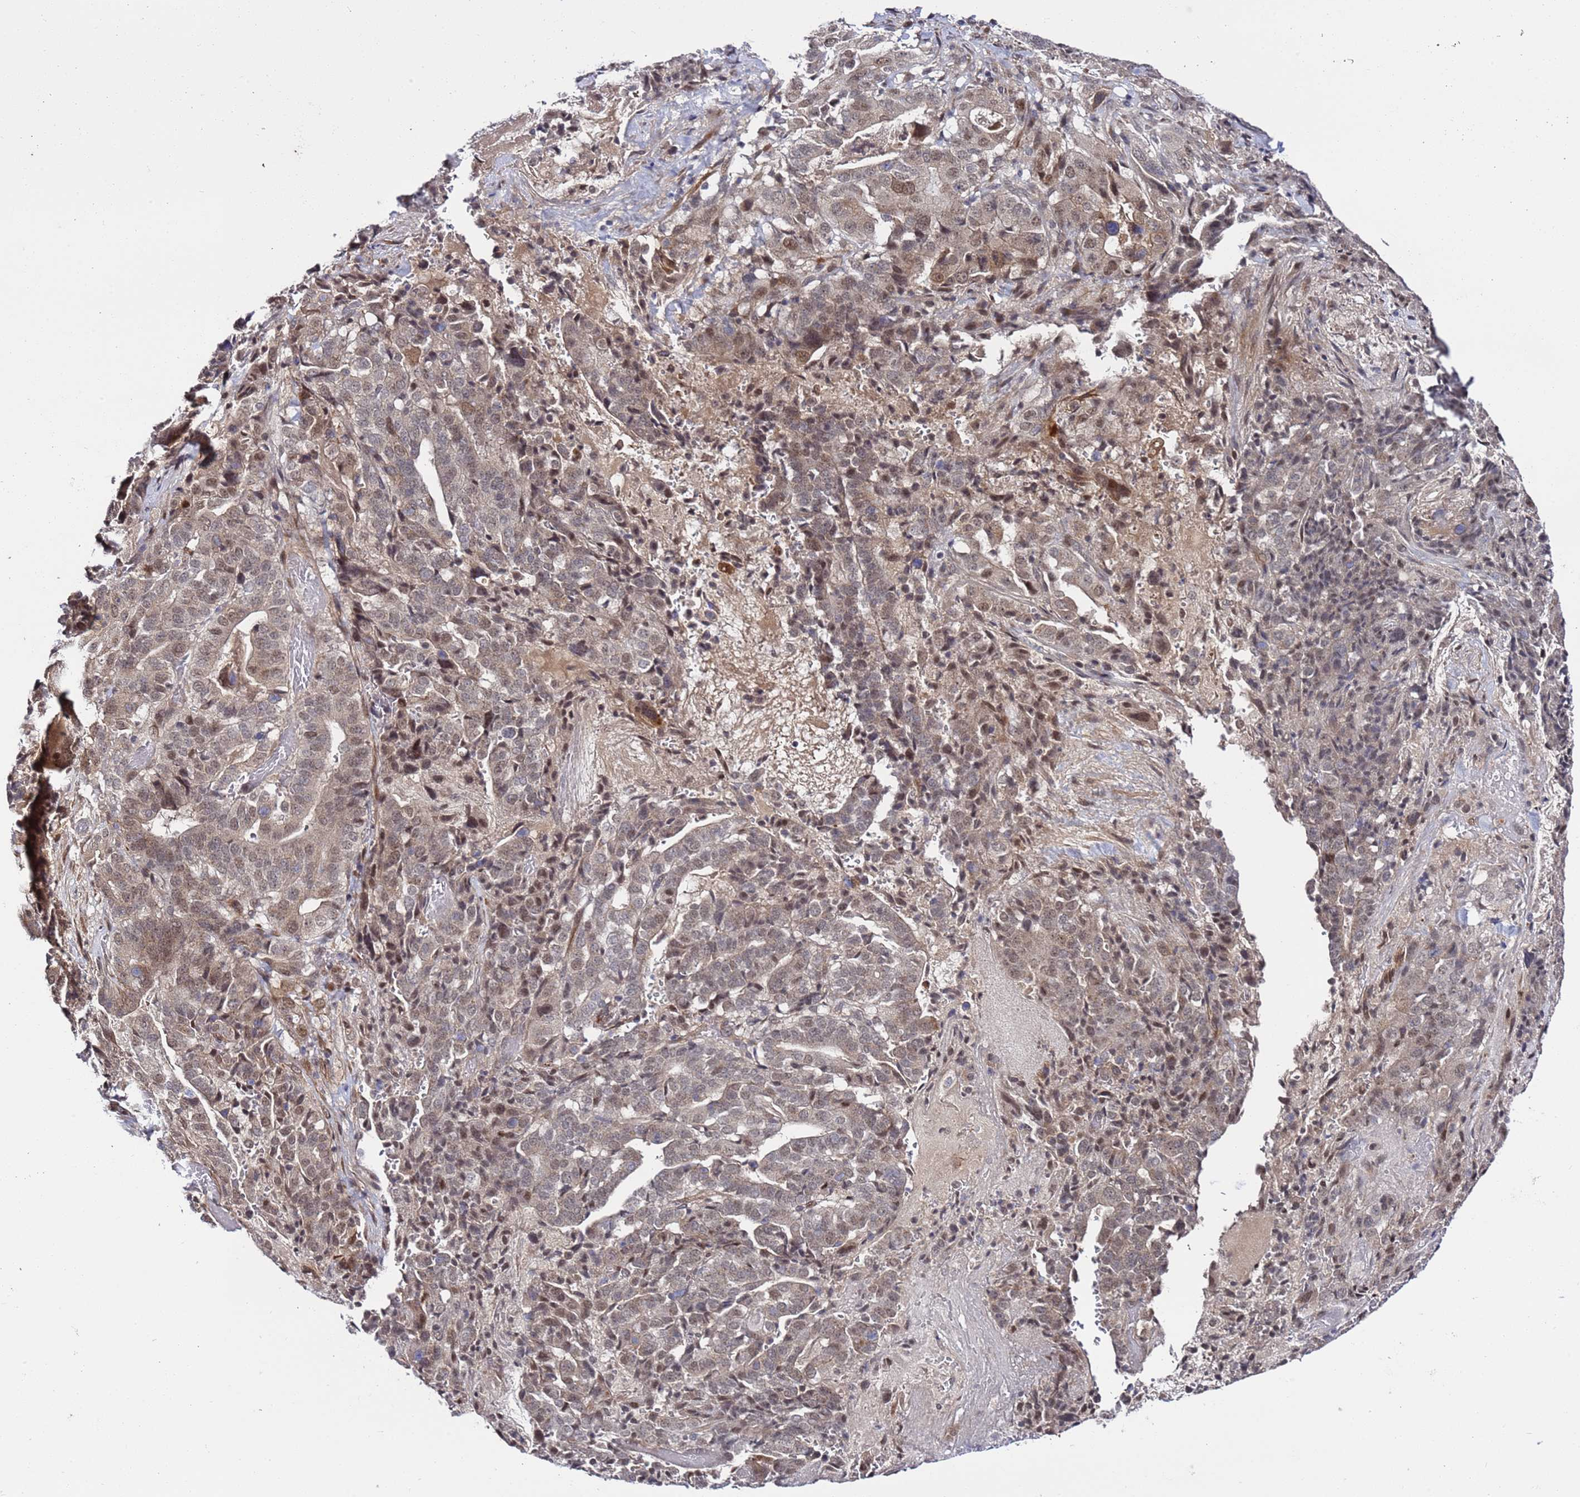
{"staining": {"intensity": "weak", "quantity": ">75%", "location": "cytoplasmic/membranous,nuclear"}, "tissue": "stomach cancer", "cell_type": "Tumor cells", "image_type": "cancer", "snomed": [{"axis": "morphology", "description": "Adenocarcinoma, NOS"}, {"axis": "topography", "description": "Stomach"}], "caption": "This image displays immunohistochemistry staining of human stomach adenocarcinoma, with low weak cytoplasmic/membranous and nuclear positivity in approximately >75% of tumor cells.", "gene": "POLR2D", "patient": {"sex": "male", "age": 48}}